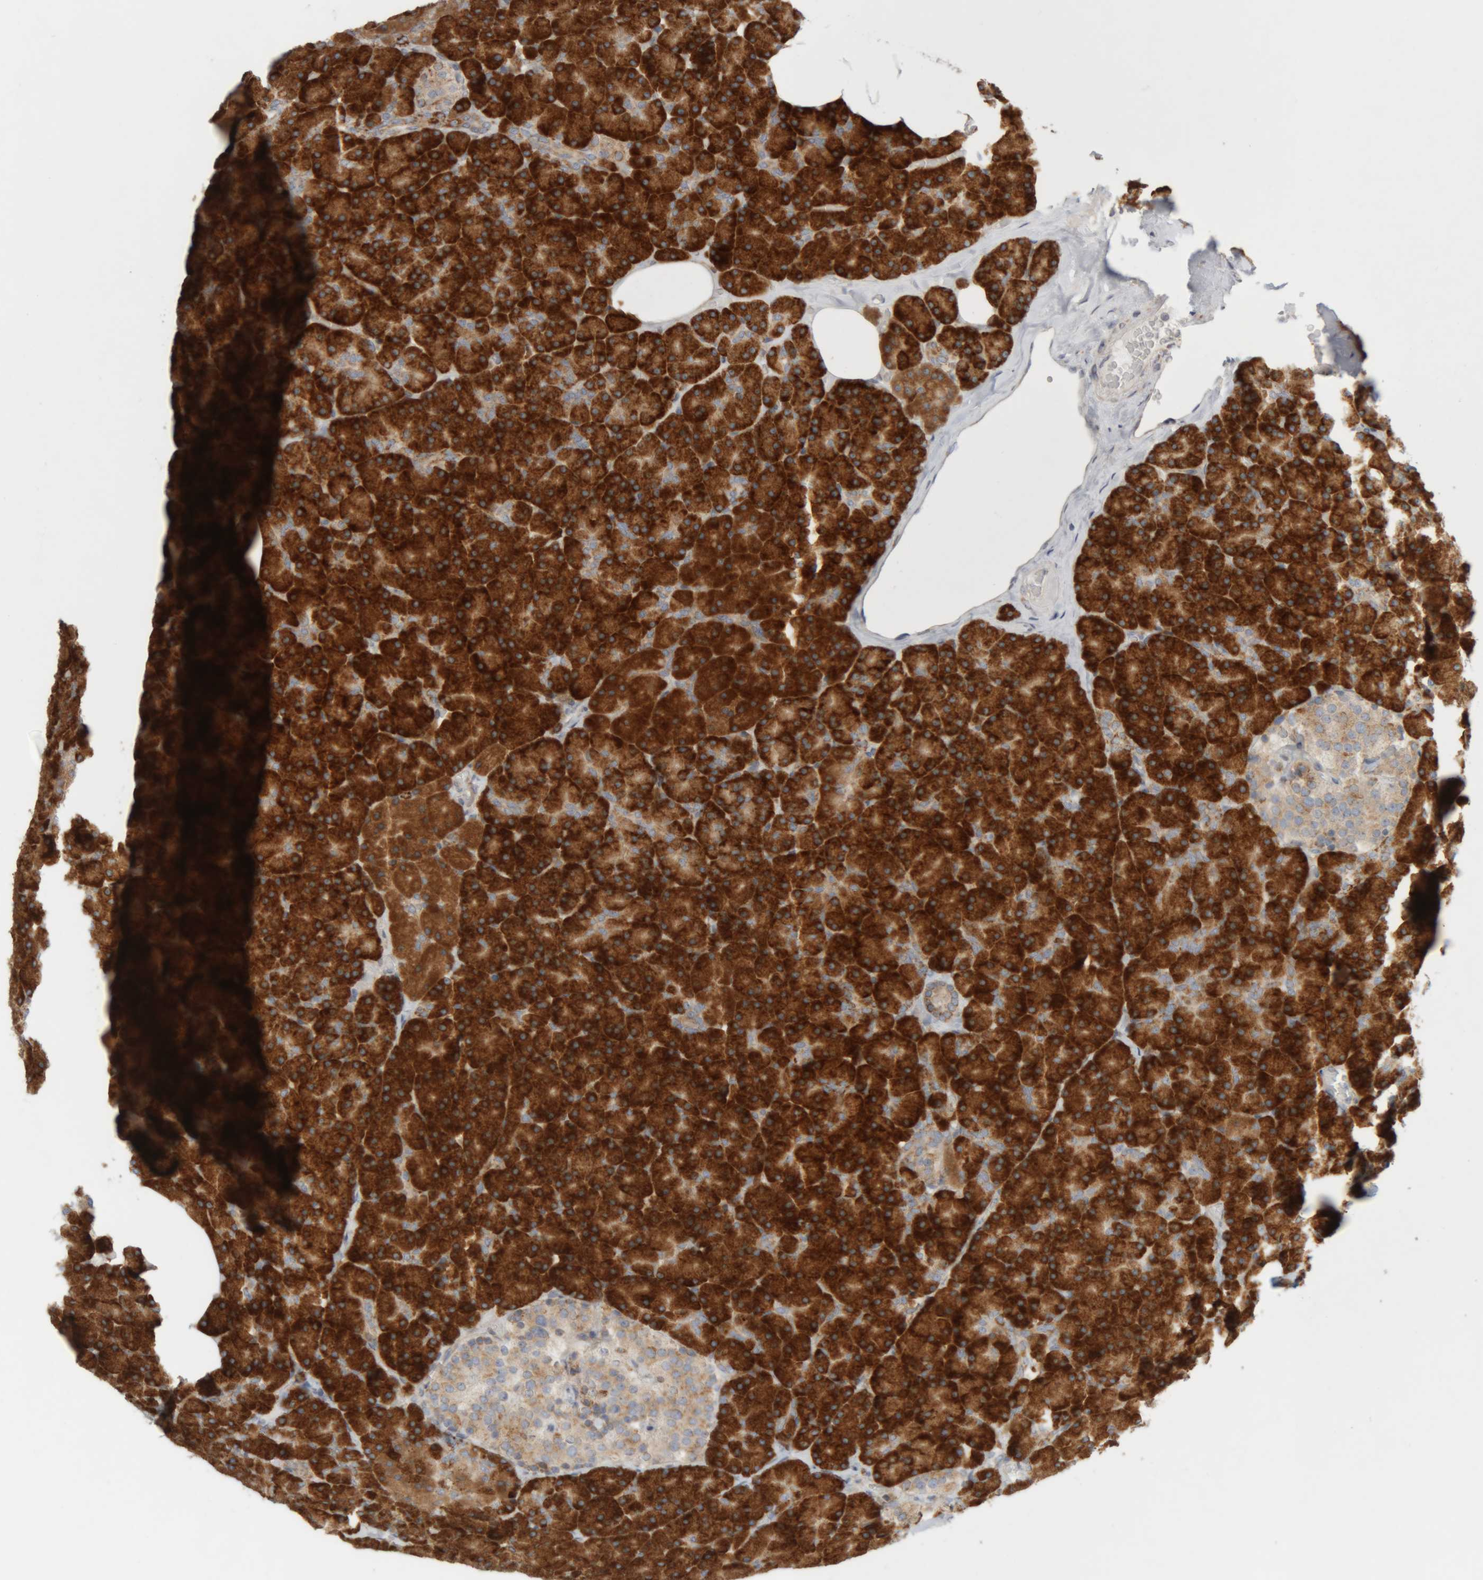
{"staining": {"intensity": "strong", "quantity": ">75%", "location": "cytoplasmic/membranous"}, "tissue": "pancreas", "cell_type": "Exocrine glandular cells", "image_type": "normal", "snomed": [{"axis": "morphology", "description": "Normal tissue, NOS"}, {"axis": "morphology", "description": "Carcinoid, malignant, NOS"}, {"axis": "topography", "description": "Pancreas"}], "caption": "Exocrine glandular cells exhibit high levels of strong cytoplasmic/membranous positivity in about >75% of cells in unremarkable human pancreas.", "gene": "RPN2", "patient": {"sex": "female", "age": 35}}